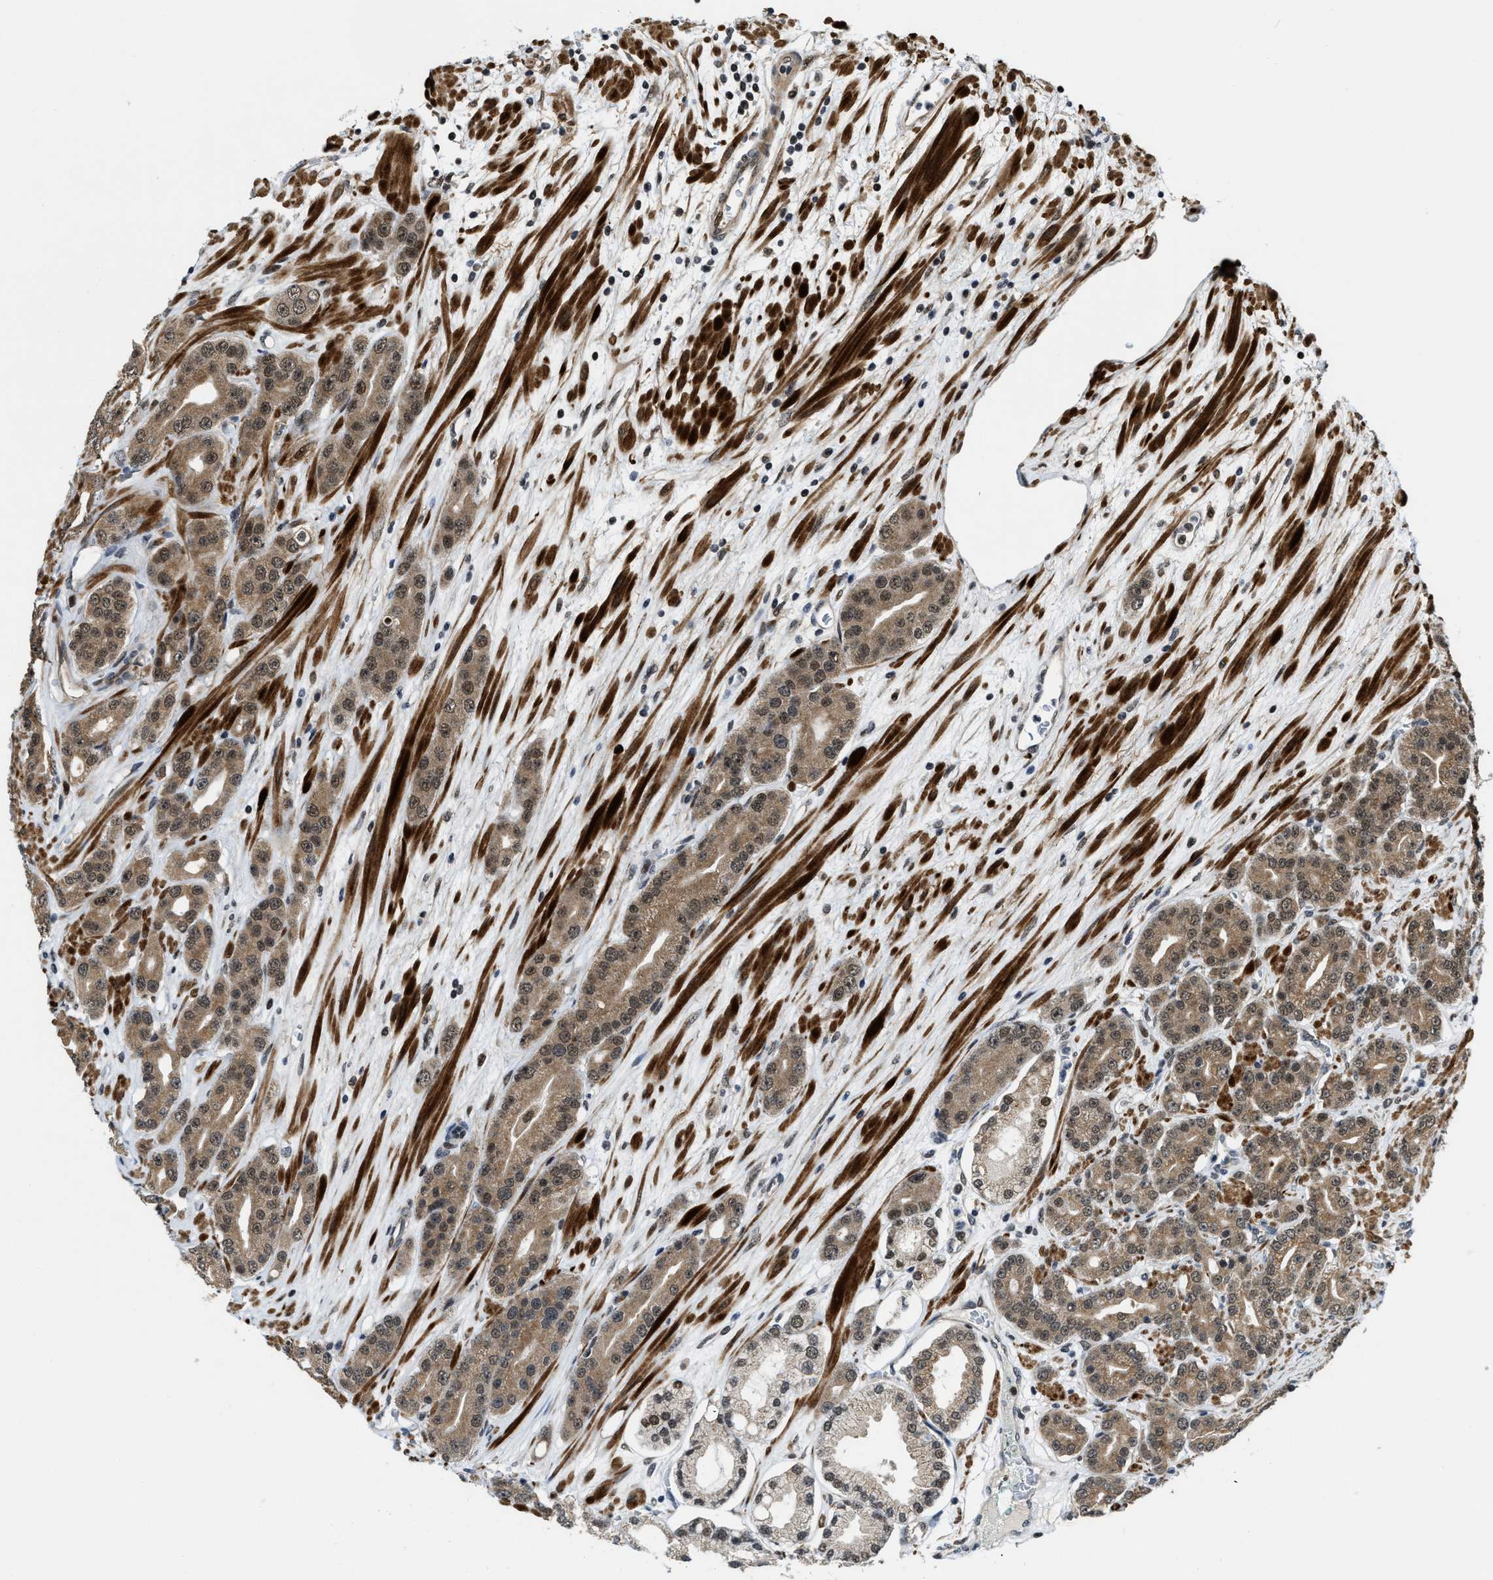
{"staining": {"intensity": "moderate", "quantity": ">75%", "location": "cytoplasmic/membranous,nuclear"}, "tissue": "prostate cancer", "cell_type": "Tumor cells", "image_type": "cancer", "snomed": [{"axis": "morphology", "description": "Adenocarcinoma, High grade"}, {"axis": "topography", "description": "Prostate"}], "caption": "Immunohistochemical staining of human prostate high-grade adenocarcinoma displays medium levels of moderate cytoplasmic/membranous and nuclear protein staining in about >75% of tumor cells.", "gene": "ZNF250", "patient": {"sex": "male", "age": 71}}